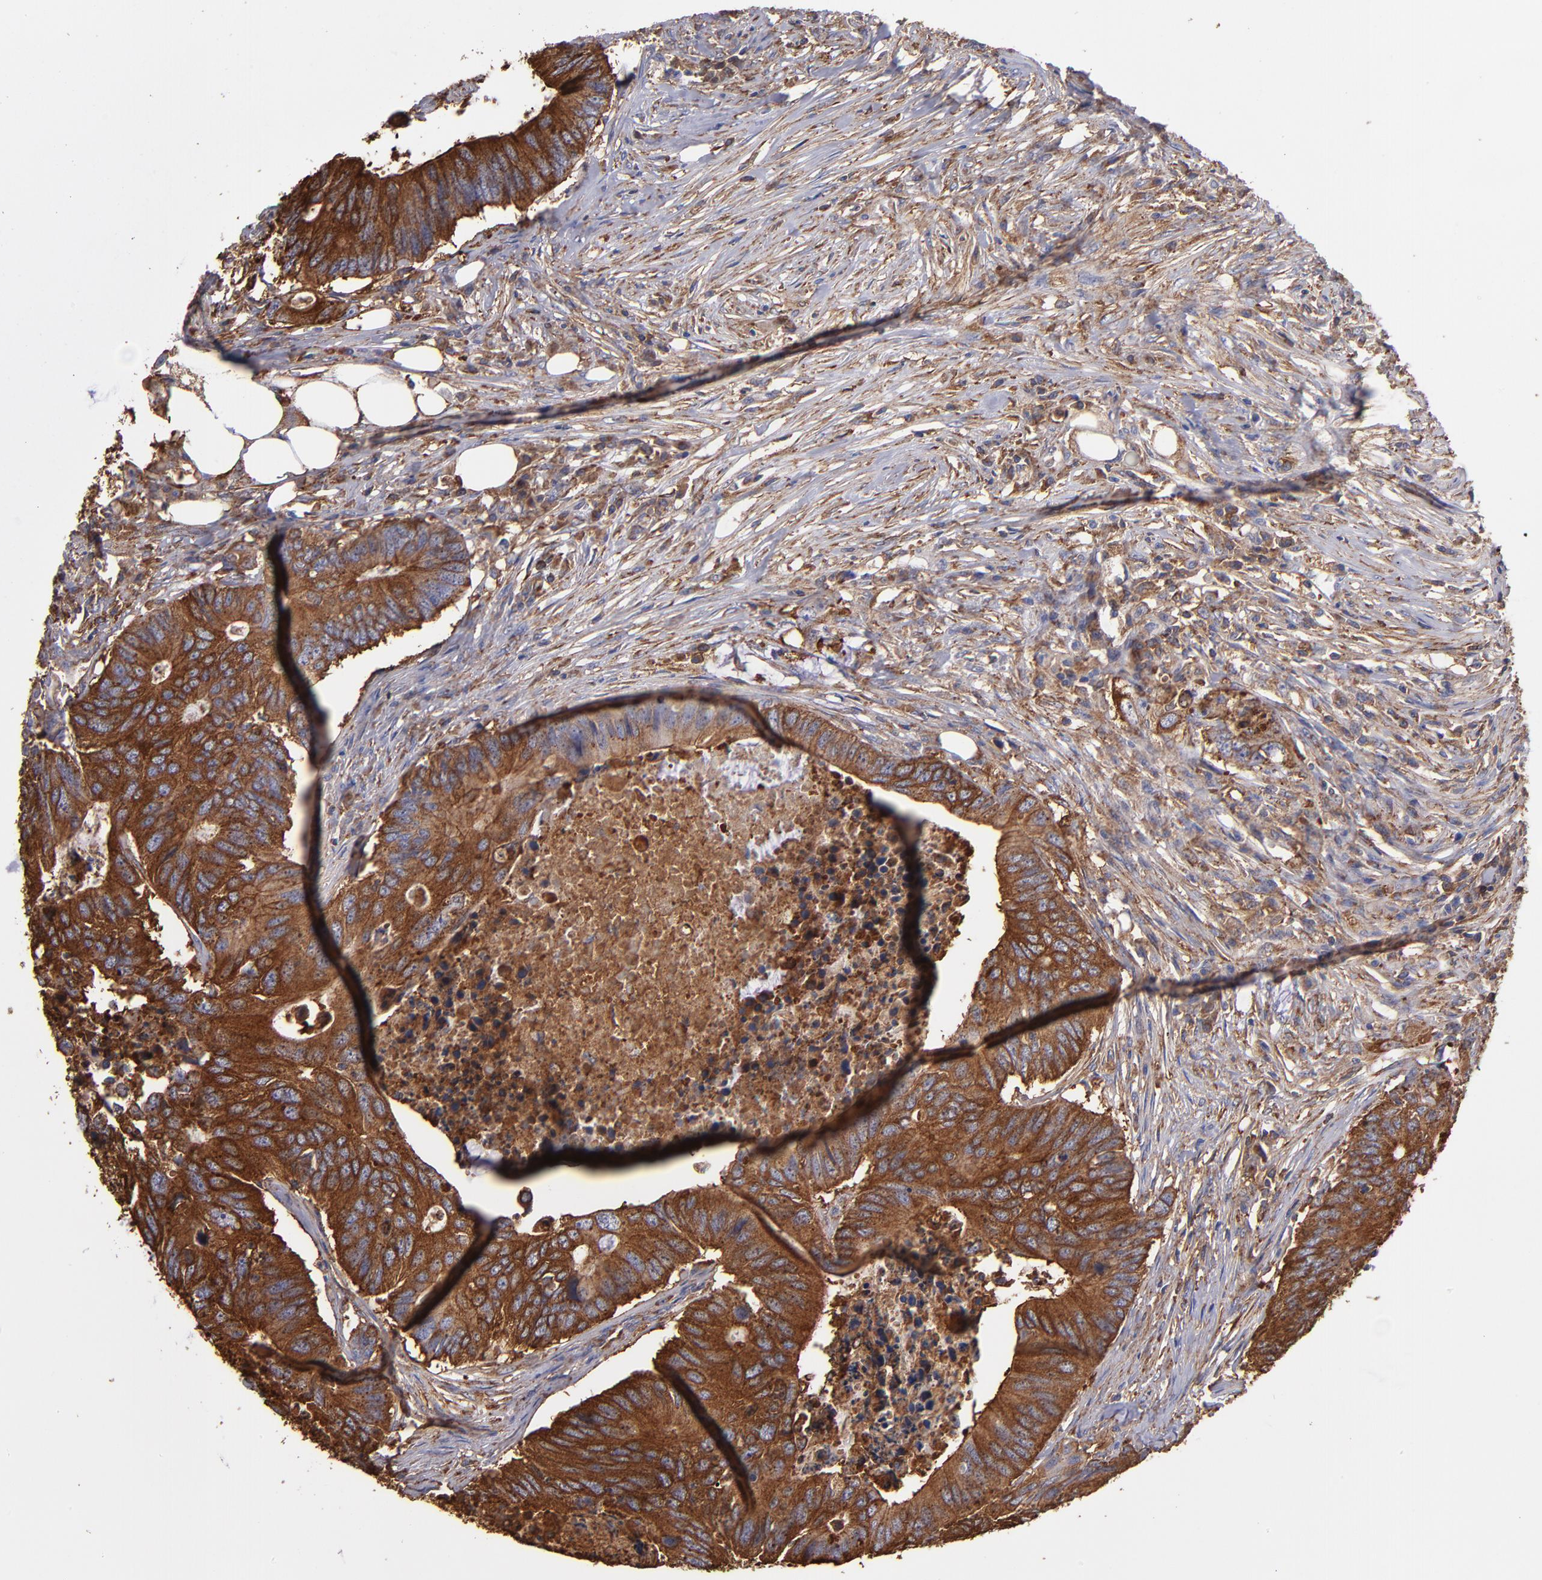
{"staining": {"intensity": "strong", "quantity": ">75%", "location": "cytoplasmic/membranous"}, "tissue": "colorectal cancer", "cell_type": "Tumor cells", "image_type": "cancer", "snomed": [{"axis": "morphology", "description": "Adenocarcinoma, NOS"}, {"axis": "topography", "description": "Colon"}], "caption": "The photomicrograph demonstrates staining of colorectal adenocarcinoma, revealing strong cytoplasmic/membranous protein staining (brown color) within tumor cells.", "gene": "MVP", "patient": {"sex": "male", "age": 71}}